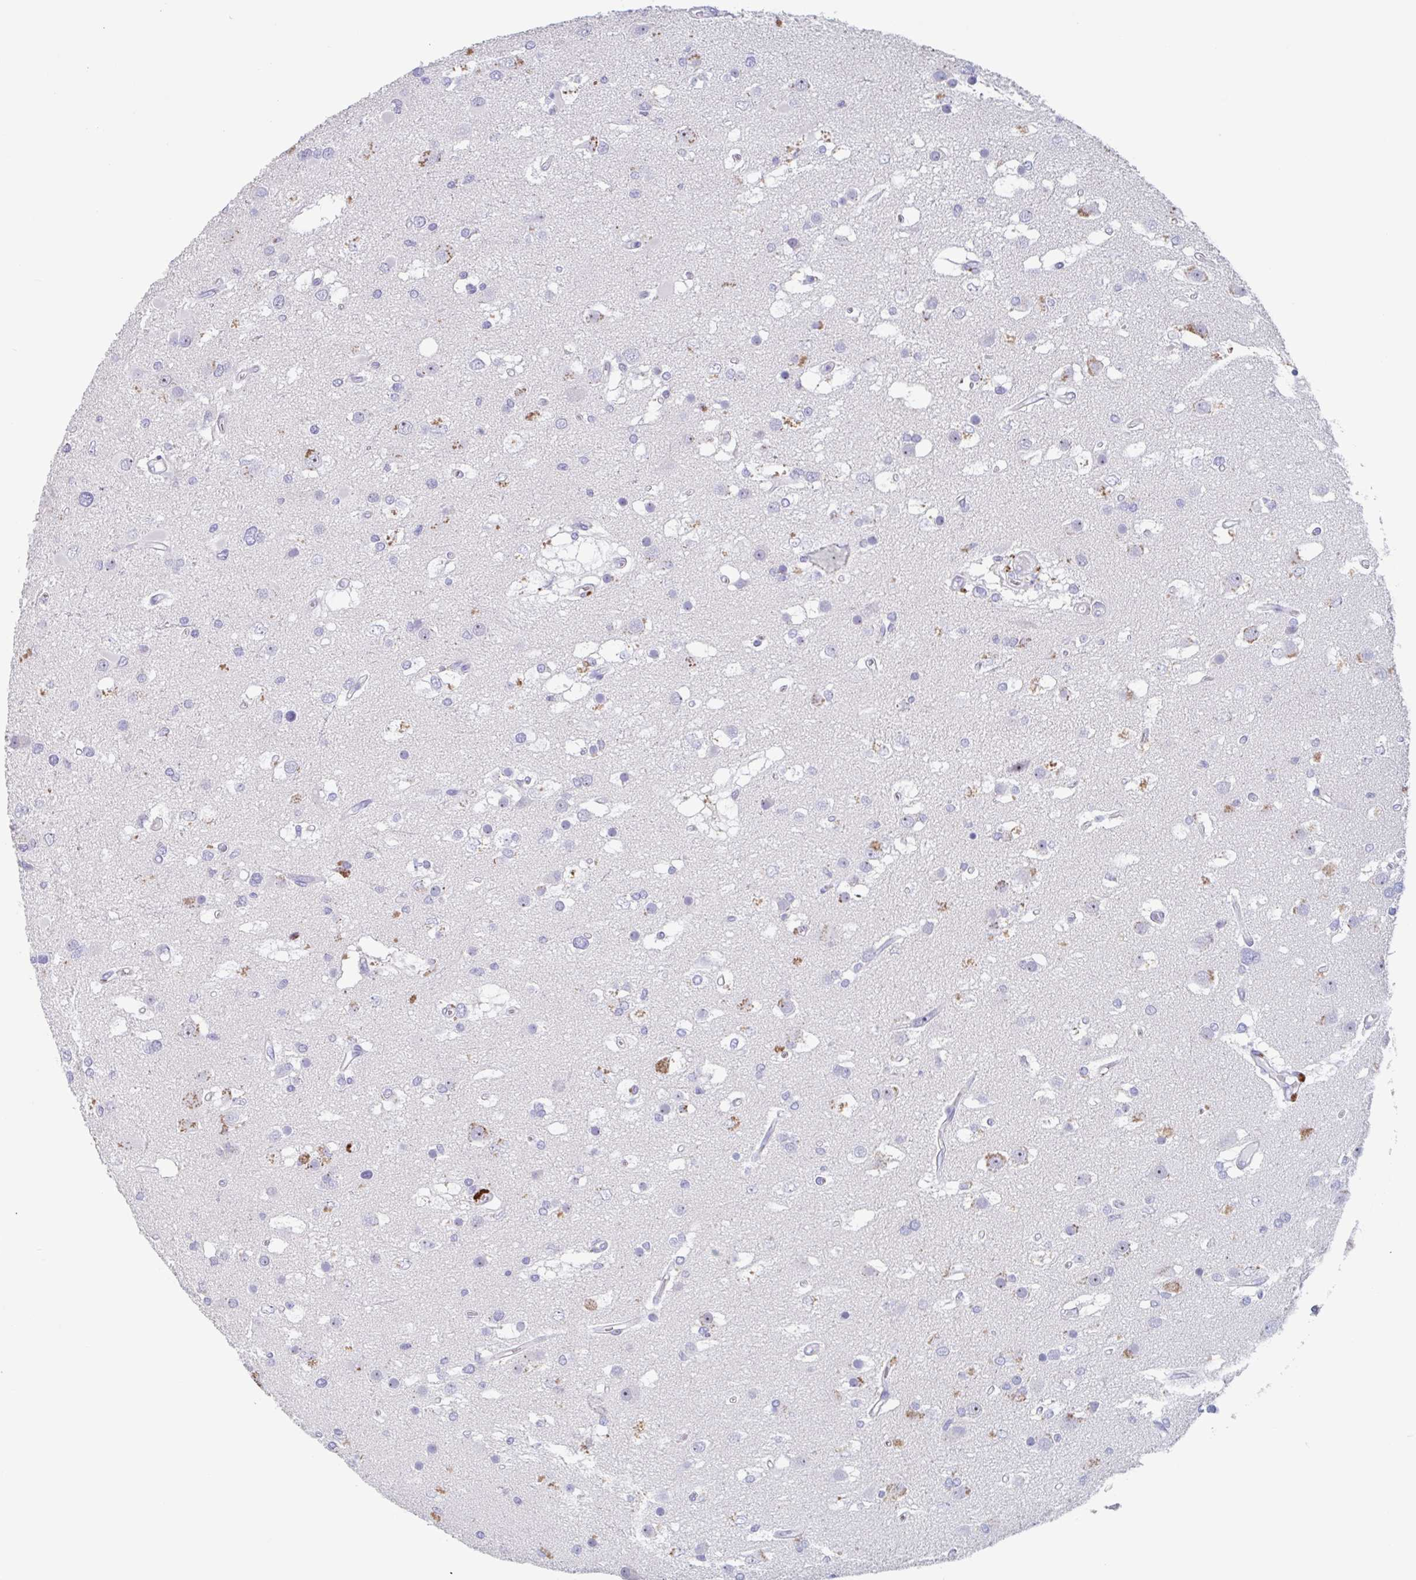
{"staining": {"intensity": "negative", "quantity": "none", "location": "none"}, "tissue": "glioma", "cell_type": "Tumor cells", "image_type": "cancer", "snomed": [{"axis": "morphology", "description": "Glioma, malignant, High grade"}, {"axis": "topography", "description": "Brain"}], "caption": "Glioma stained for a protein using IHC reveals no staining tumor cells.", "gene": "NOXRED1", "patient": {"sex": "male", "age": 53}}